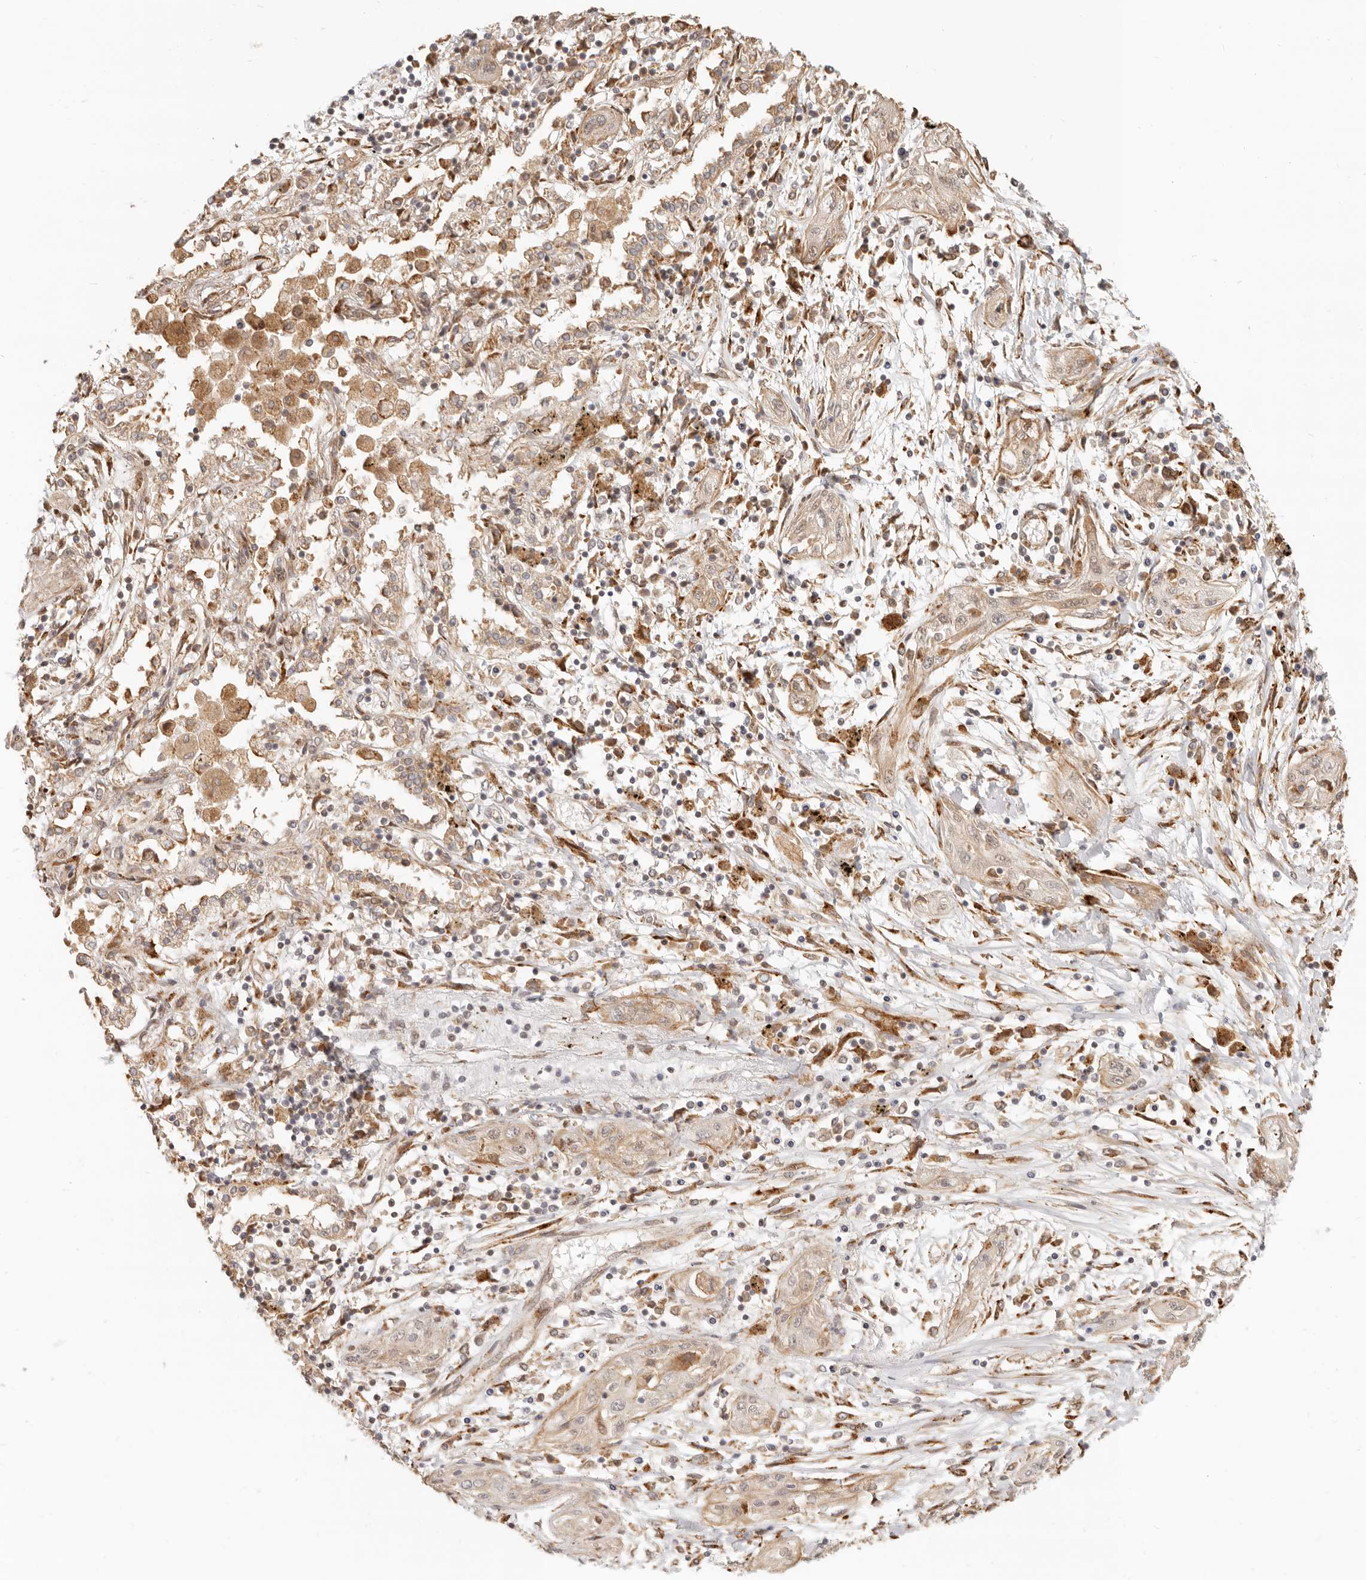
{"staining": {"intensity": "weak", "quantity": ">75%", "location": "cytoplasmic/membranous"}, "tissue": "lung cancer", "cell_type": "Tumor cells", "image_type": "cancer", "snomed": [{"axis": "morphology", "description": "Squamous cell carcinoma, NOS"}, {"axis": "topography", "description": "Lung"}], "caption": "Protein positivity by immunohistochemistry (IHC) exhibits weak cytoplasmic/membranous expression in approximately >75% of tumor cells in squamous cell carcinoma (lung).", "gene": "TUFT1", "patient": {"sex": "female", "age": 47}}